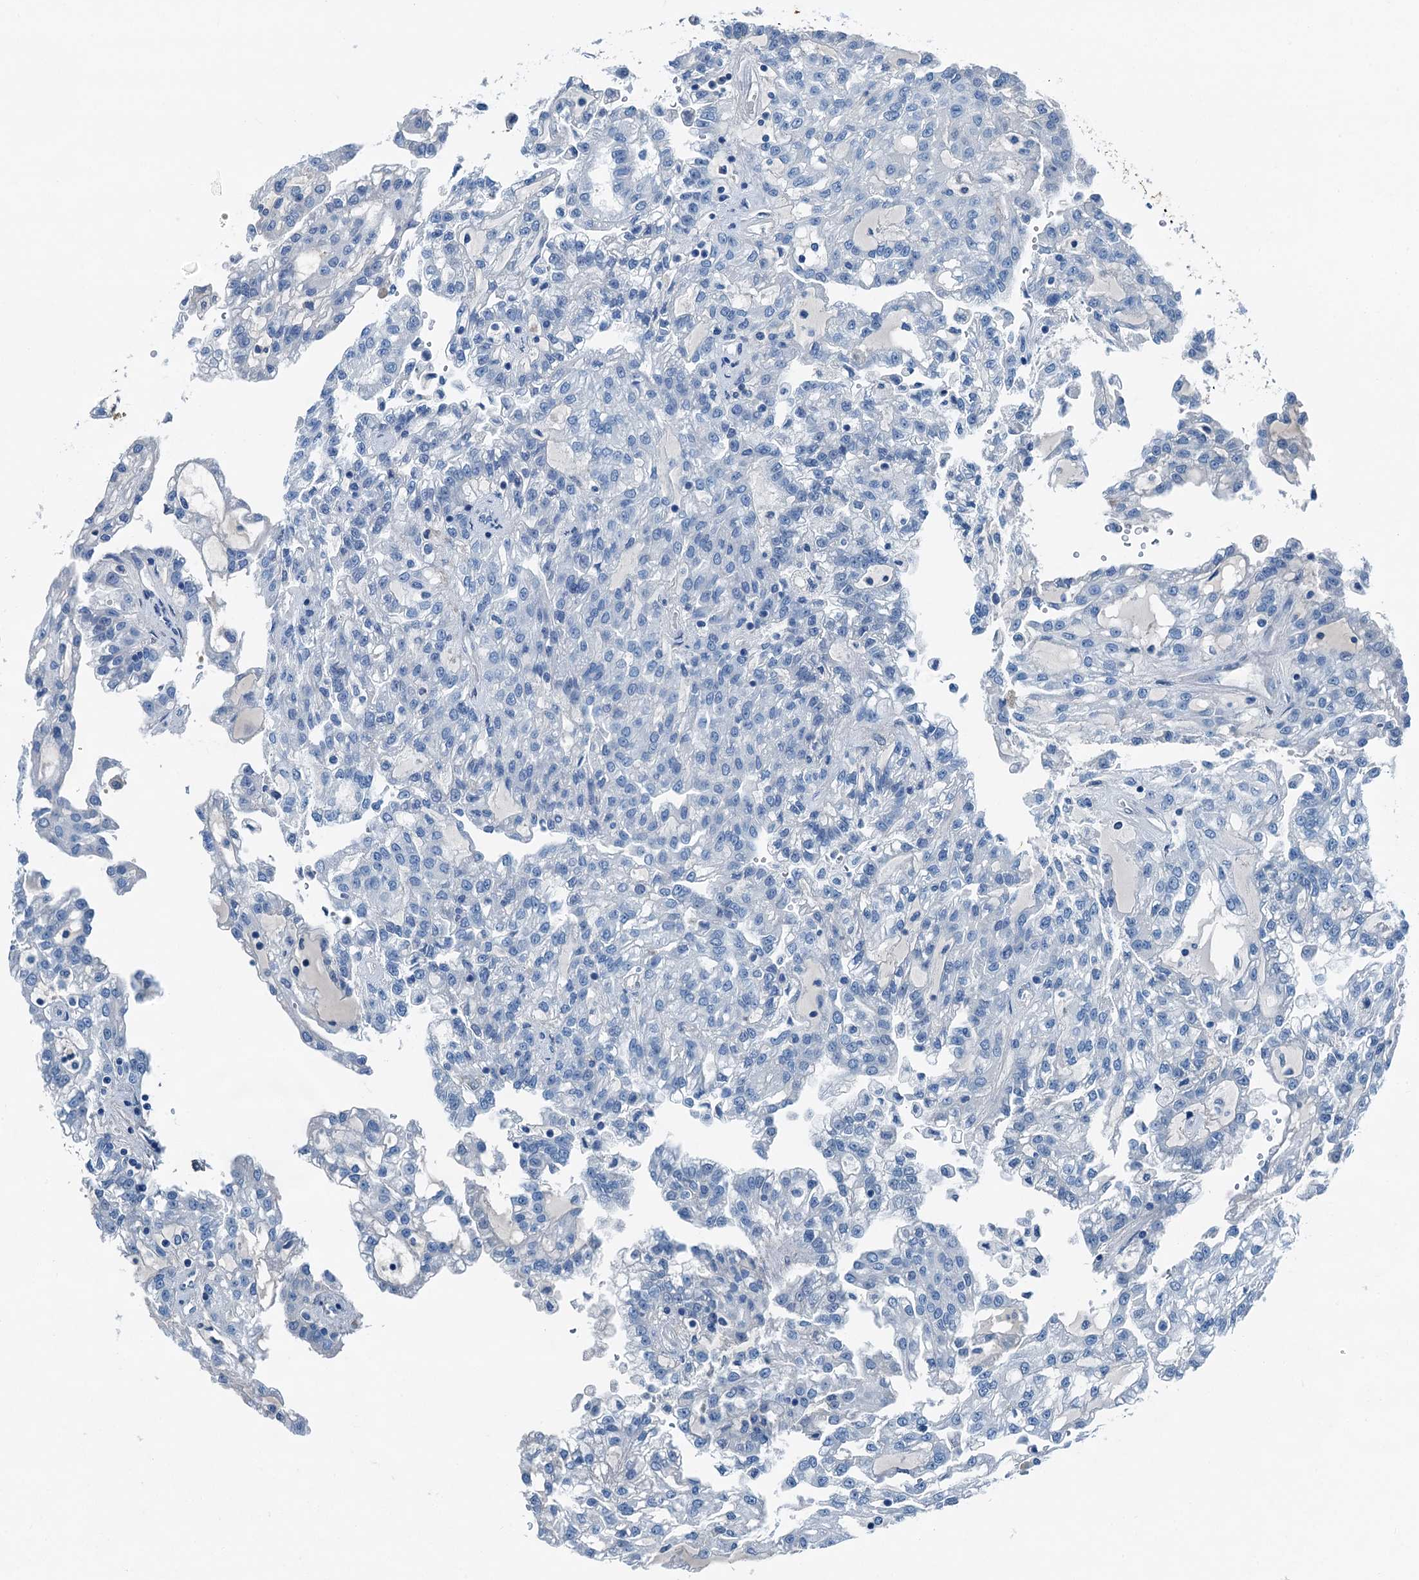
{"staining": {"intensity": "negative", "quantity": "none", "location": "none"}, "tissue": "renal cancer", "cell_type": "Tumor cells", "image_type": "cancer", "snomed": [{"axis": "morphology", "description": "Adenocarcinoma, NOS"}, {"axis": "topography", "description": "Kidney"}], "caption": "The photomicrograph shows no staining of tumor cells in adenocarcinoma (renal). Brightfield microscopy of immunohistochemistry (IHC) stained with DAB (brown) and hematoxylin (blue), captured at high magnification.", "gene": "RAB3IL1", "patient": {"sex": "male", "age": 63}}